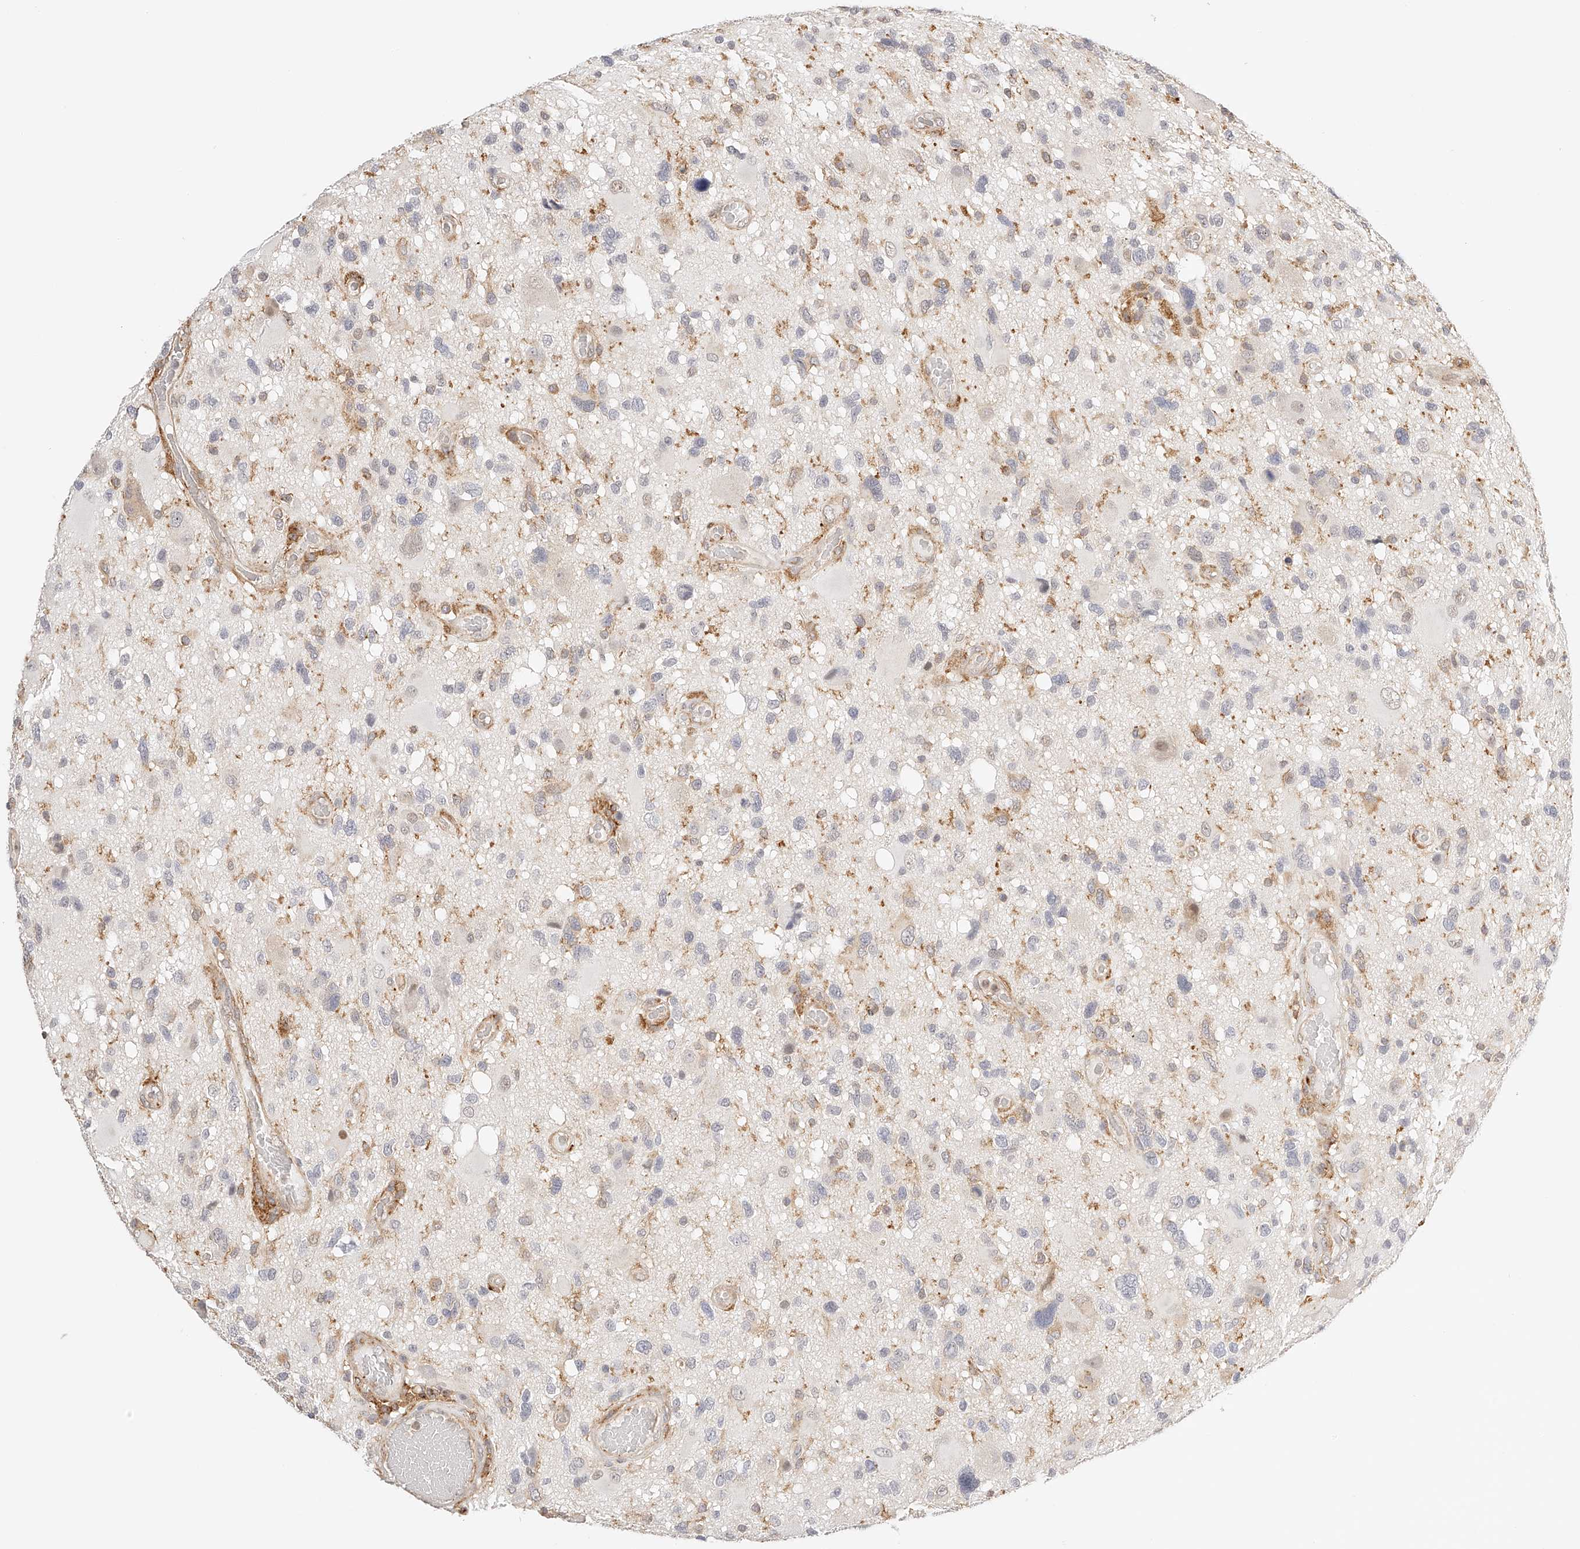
{"staining": {"intensity": "negative", "quantity": "none", "location": "none"}, "tissue": "glioma", "cell_type": "Tumor cells", "image_type": "cancer", "snomed": [{"axis": "morphology", "description": "Glioma, malignant, High grade"}, {"axis": "topography", "description": "Brain"}], "caption": "This is a photomicrograph of immunohistochemistry staining of high-grade glioma (malignant), which shows no expression in tumor cells.", "gene": "SYNC", "patient": {"sex": "male", "age": 33}}